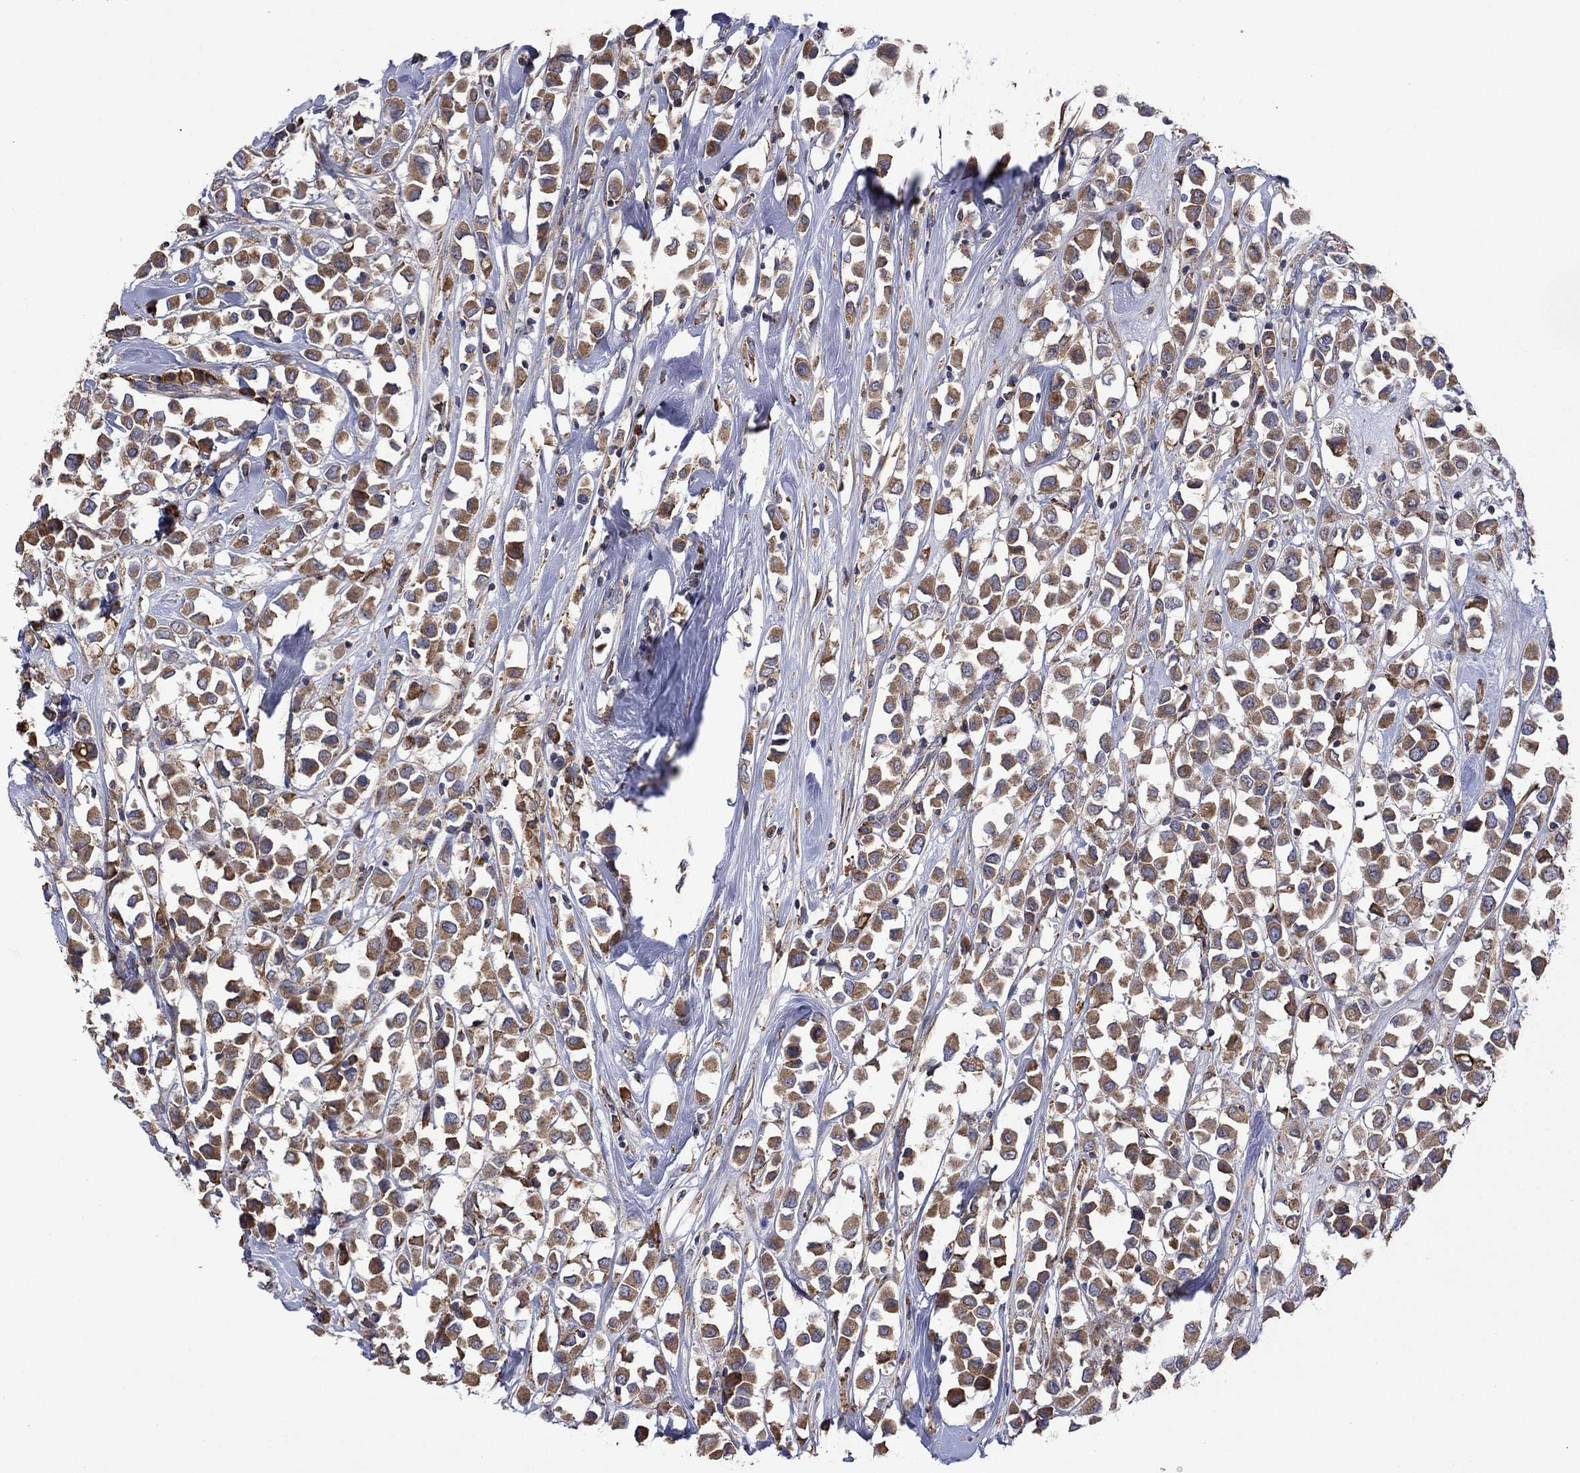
{"staining": {"intensity": "moderate", "quantity": ">75%", "location": "cytoplasmic/membranous"}, "tissue": "breast cancer", "cell_type": "Tumor cells", "image_type": "cancer", "snomed": [{"axis": "morphology", "description": "Duct carcinoma"}, {"axis": "topography", "description": "Breast"}], "caption": "Protein staining by immunohistochemistry (IHC) displays moderate cytoplasmic/membranous expression in approximately >75% of tumor cells in breast cancer (invasive ductal carcinoma). (IHC, brightfield microscopy, high magnification).", "gene": "FURIN", "patient": {"sex": "female", "age": 61}}